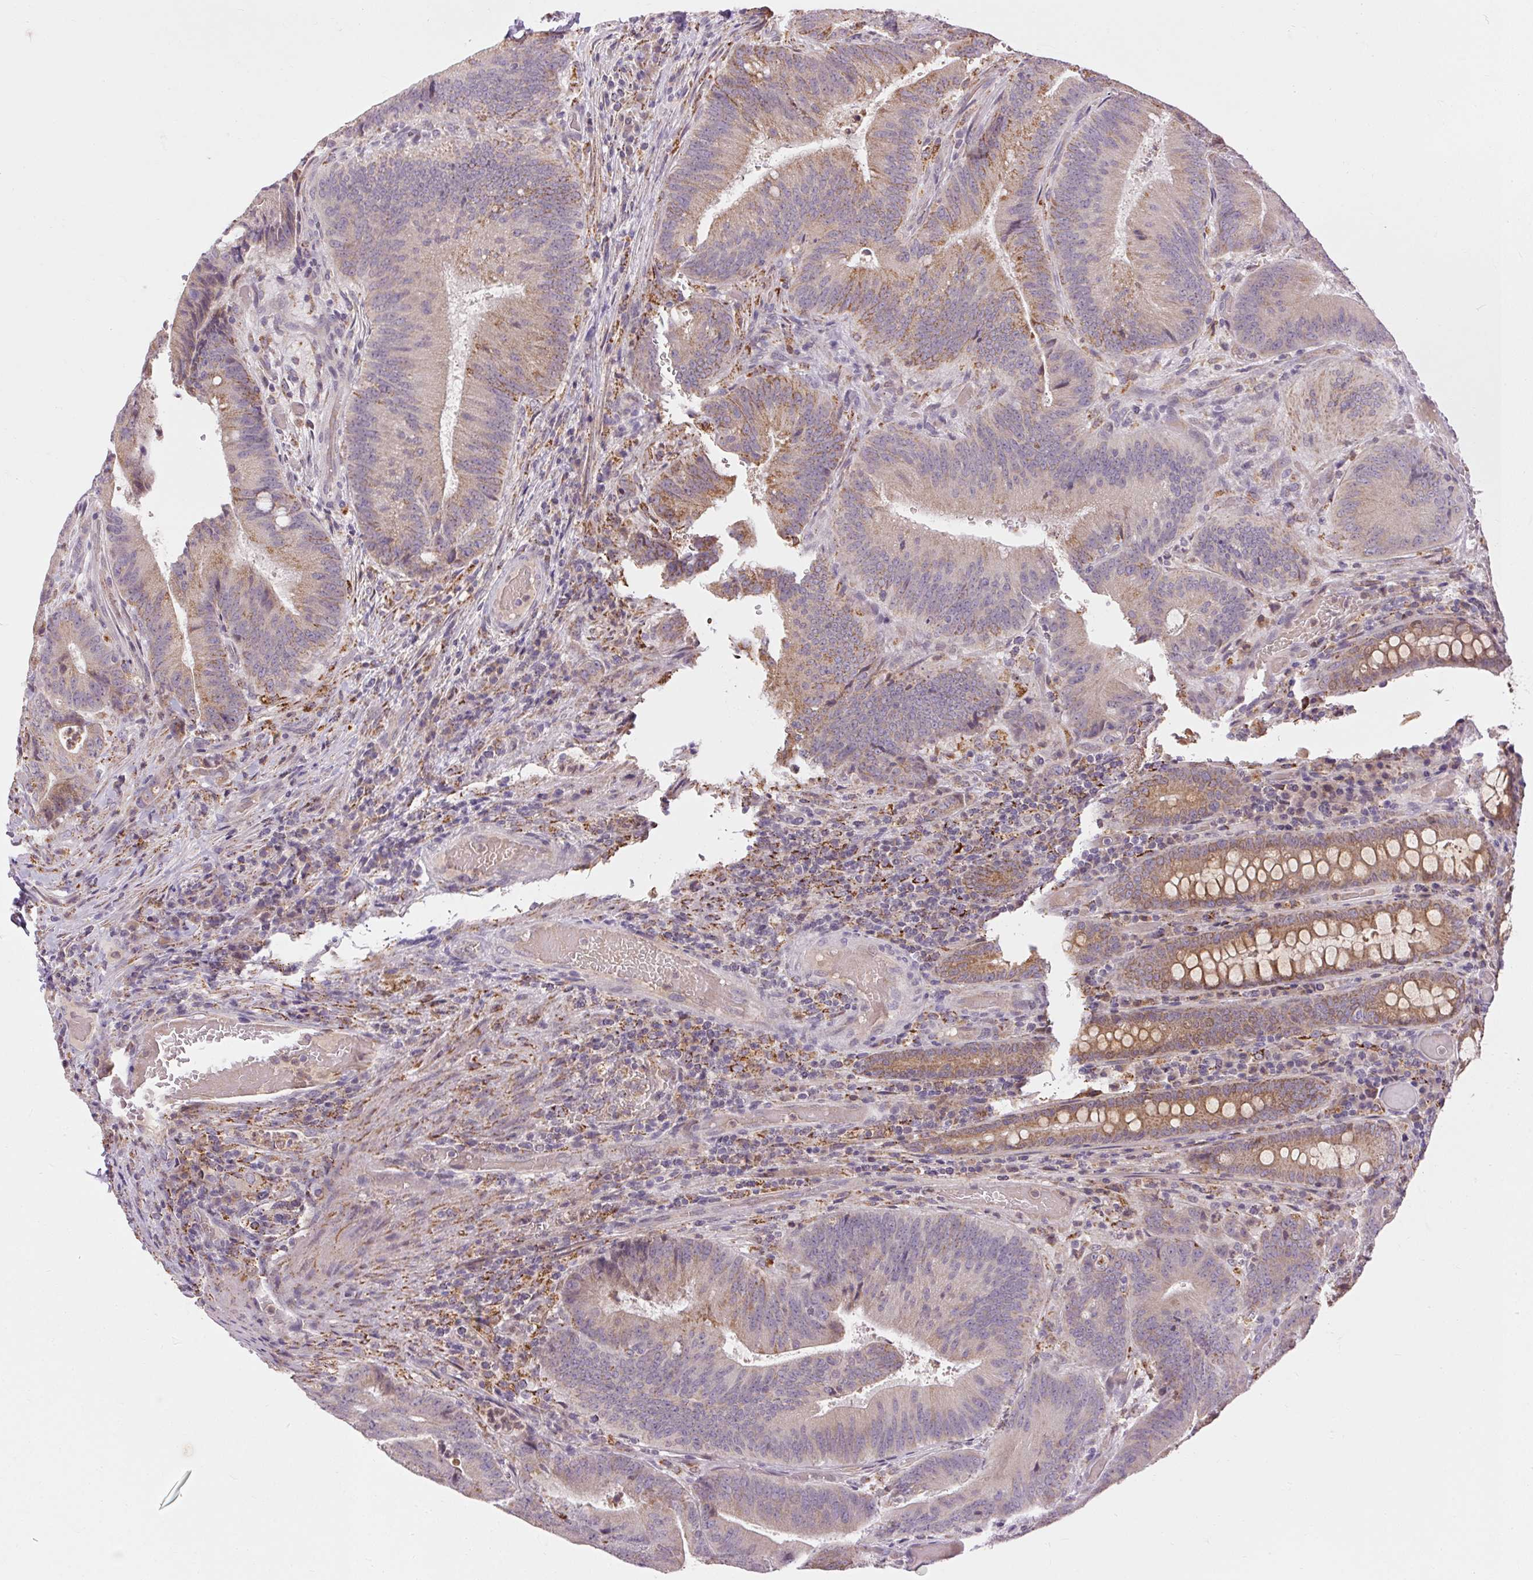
{"staining": {"intensity": "moderate", "quantity": "<25%", "location": "cytoplasmic/membranous"}, "tissue": "colorectal cancer", "cell_type": "Tumor cells", "image_type": "cancer", "snomed": [{"axis": "morphology", "description": "Adenocarcinoma, NOS"}, {"axis": "topography", "description": "Colon"}], "caption": "Immunohistochemical staining of human colorectal cancer (adenocarcinoma) demonstrates moderate cytoplasmic/membranous protein expression in about <25% of tumor cells. The staining is performed using DAB (3,3'-diaminobenzidine) brown chromogen to label protein expression. The nuclei are counter-stained blue using hematoxylin.", "gene": "REP15", "patient": {"sex": "female", "age": 43}}